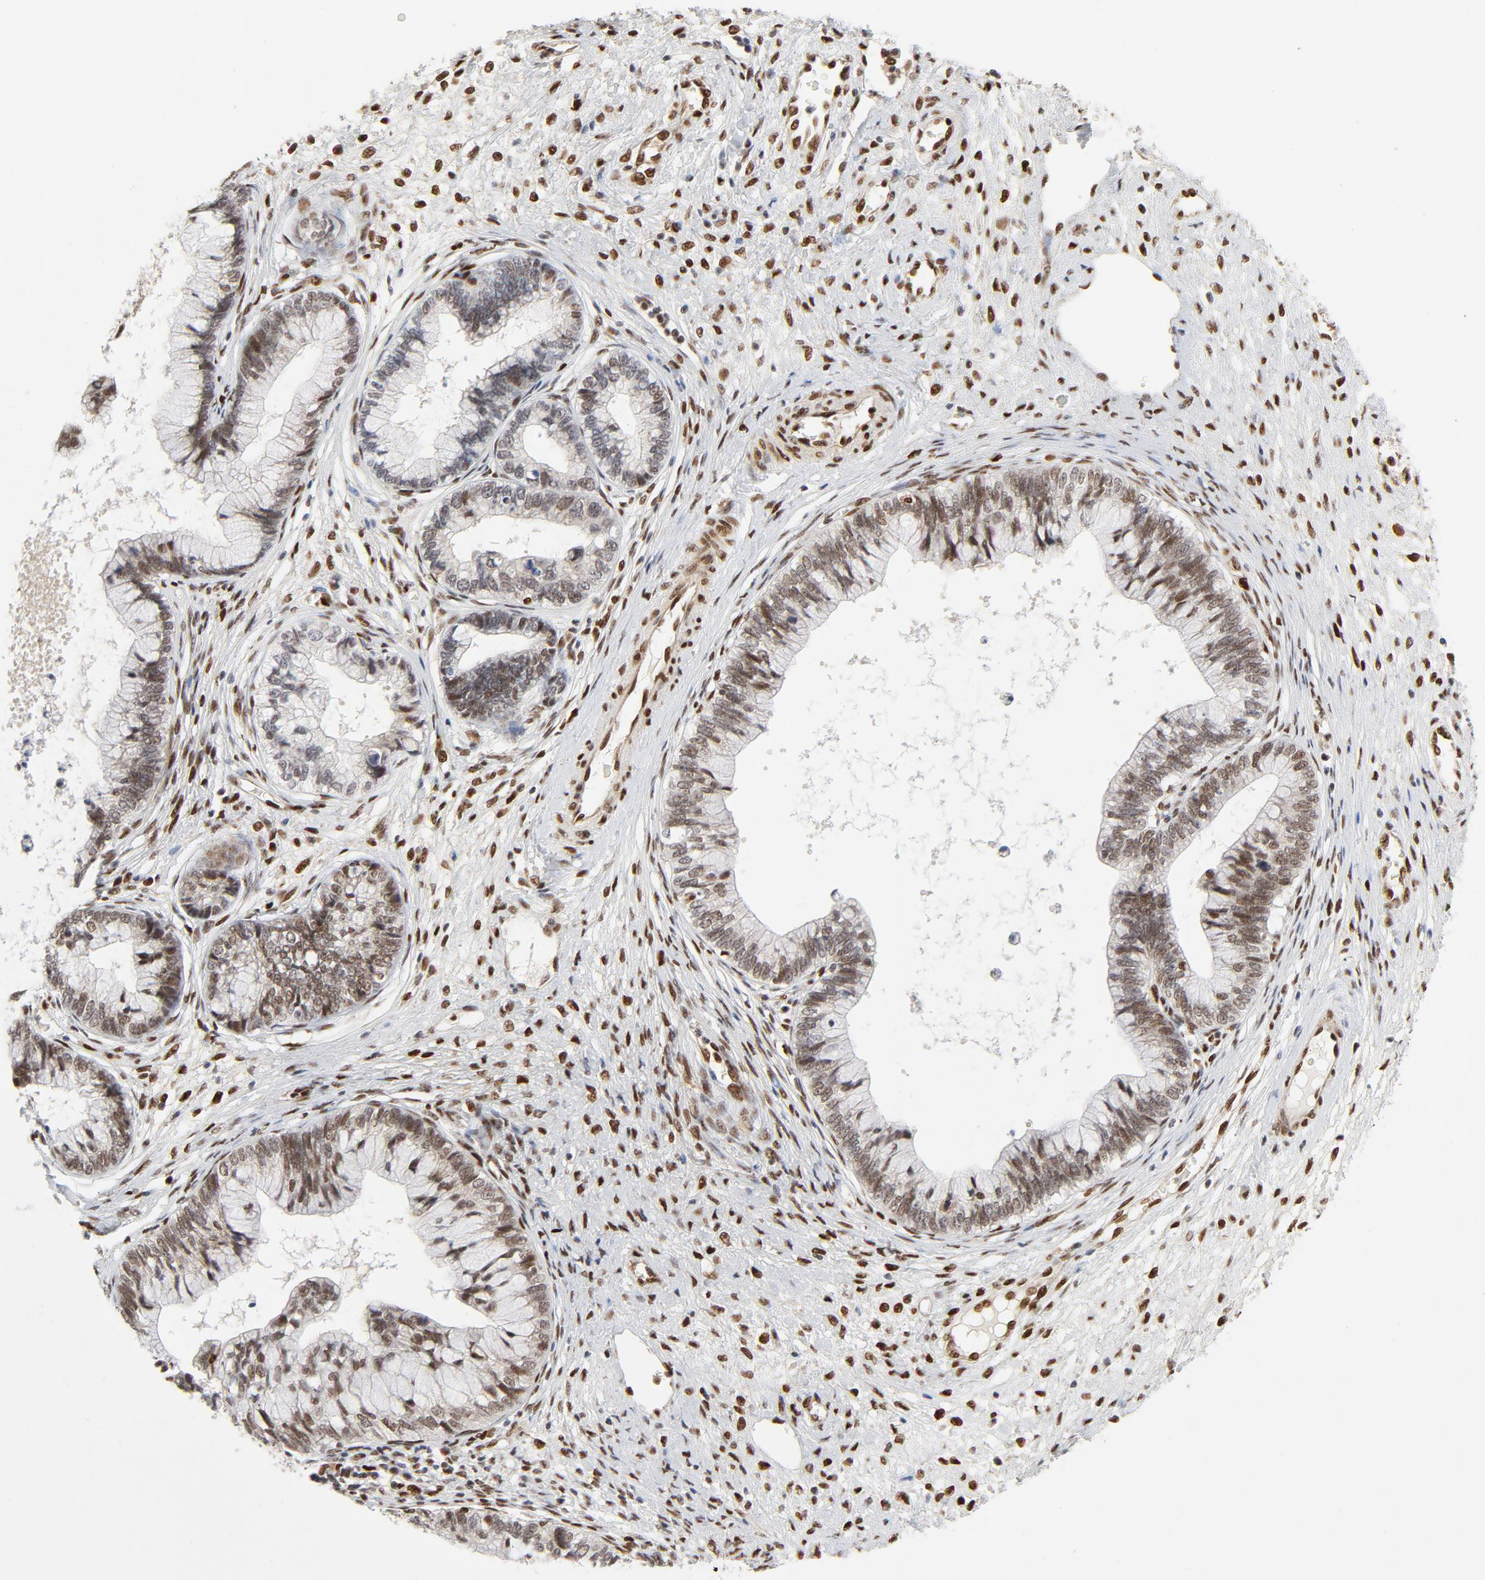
{"staining": {"intensity": "weak", "quantity": ">75%", "location": "nuclear"}, "tissue": "cervical cancer", "cell_type": "Tumor cells", "image_type": "cancer", "snomed": [{"axis": "morphology", "description": "Adenocarcinoma, NOS"}, {"axis": "topography", "description": "Cervix"}], "caption": "DAB immunohistochemical staining of human cervical adenocarcinoma shows weak nuclear protein expression in about >75% of tumor cells.", "gene": "MEF2A", "patient": {"sex": "female", "age": 44}}